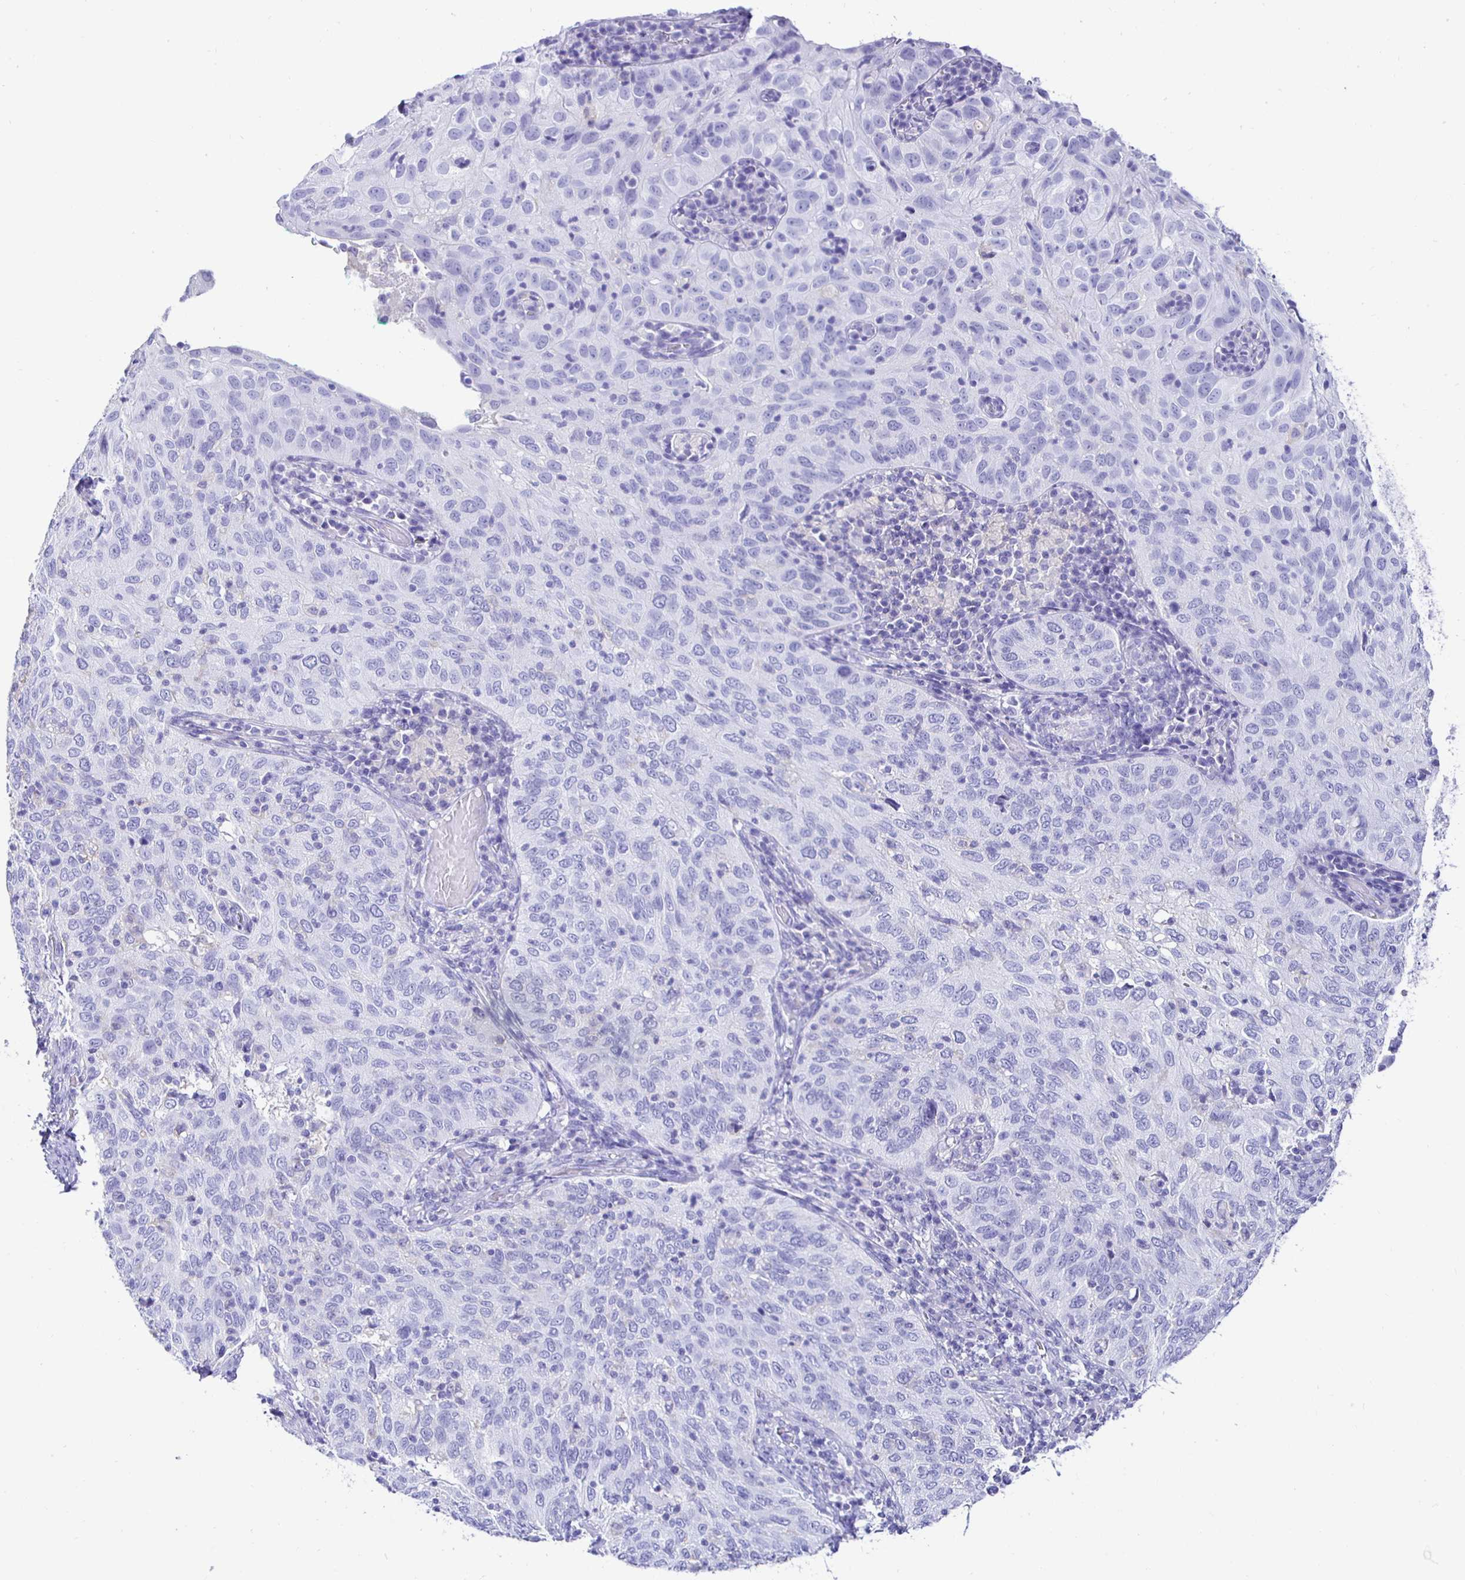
{"staining": {"intensity": "negative", "quantity": "none", "location": "none"}, "tissue": "cervical cancer", "cell_type": "Tumor cells", "image_type": "cancer", "snomed": [{"axis": "morphology", "description": "Squamous cell carcinoma, NOS"}, {"axis": "topography", "description": "Cervix"}], "caption": "Human squamous cell carcinoma (cervical) stained for a protein using immunohistochemistry exhibits no positivity in tumor cells.", "gene": "UMOD", "patient": {"sex": "female", "age": 52}}